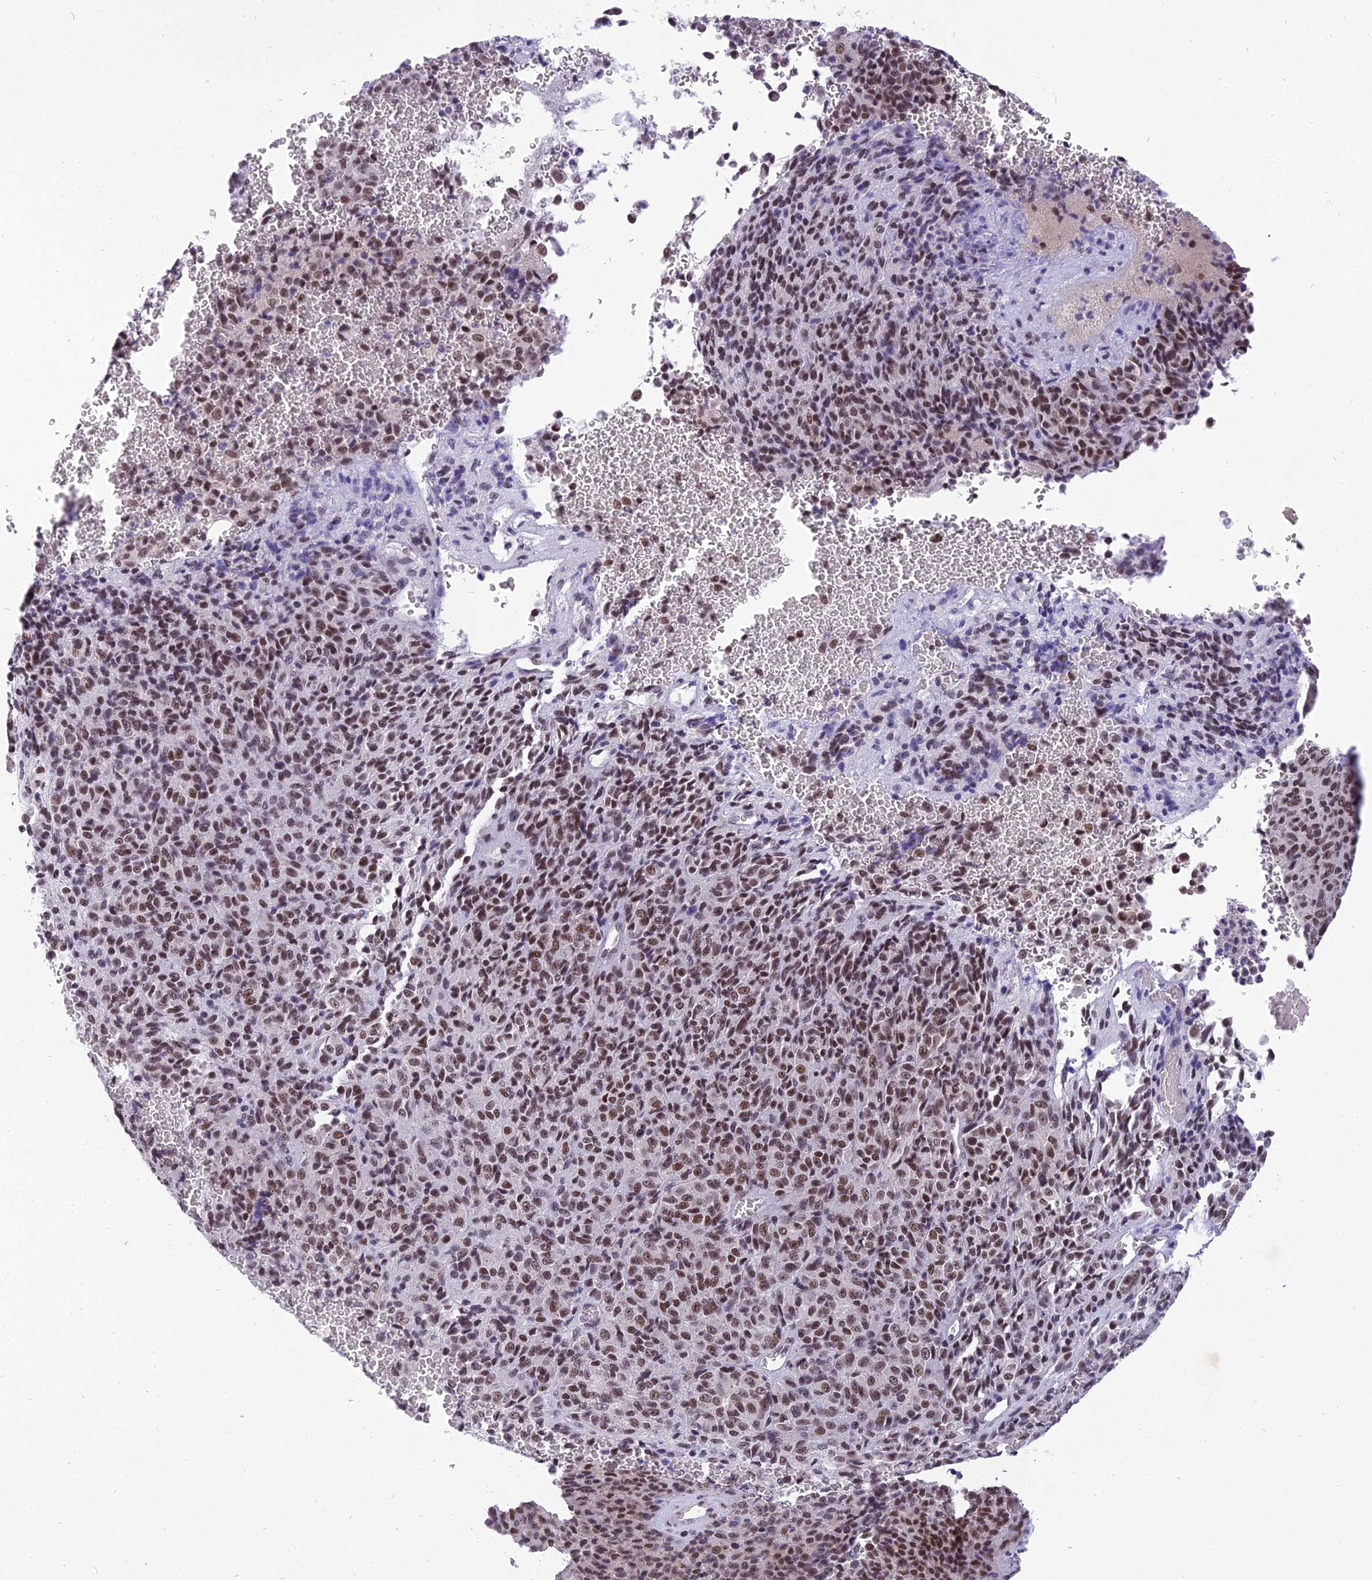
{"staining": {"intensity": "moderate", "quantity": ">75%", "location": "nuclear"}, "tissue": "melanoma", "cell_type": "Tumor cells", "image_type": "cancer", "snomed": [{"axis": "morphology", "description": "Malignant melanoma, Metastatic site"}, {"axis": "topography", "description": "Brain"}], "caption": "Human melanoma stained for a protein (brown) demonstrates moderate nuclear positive expression in about >75% of tumor cells.", "gene": "IRF2BP1", "patient": {"sex": "female", "age": 56}}